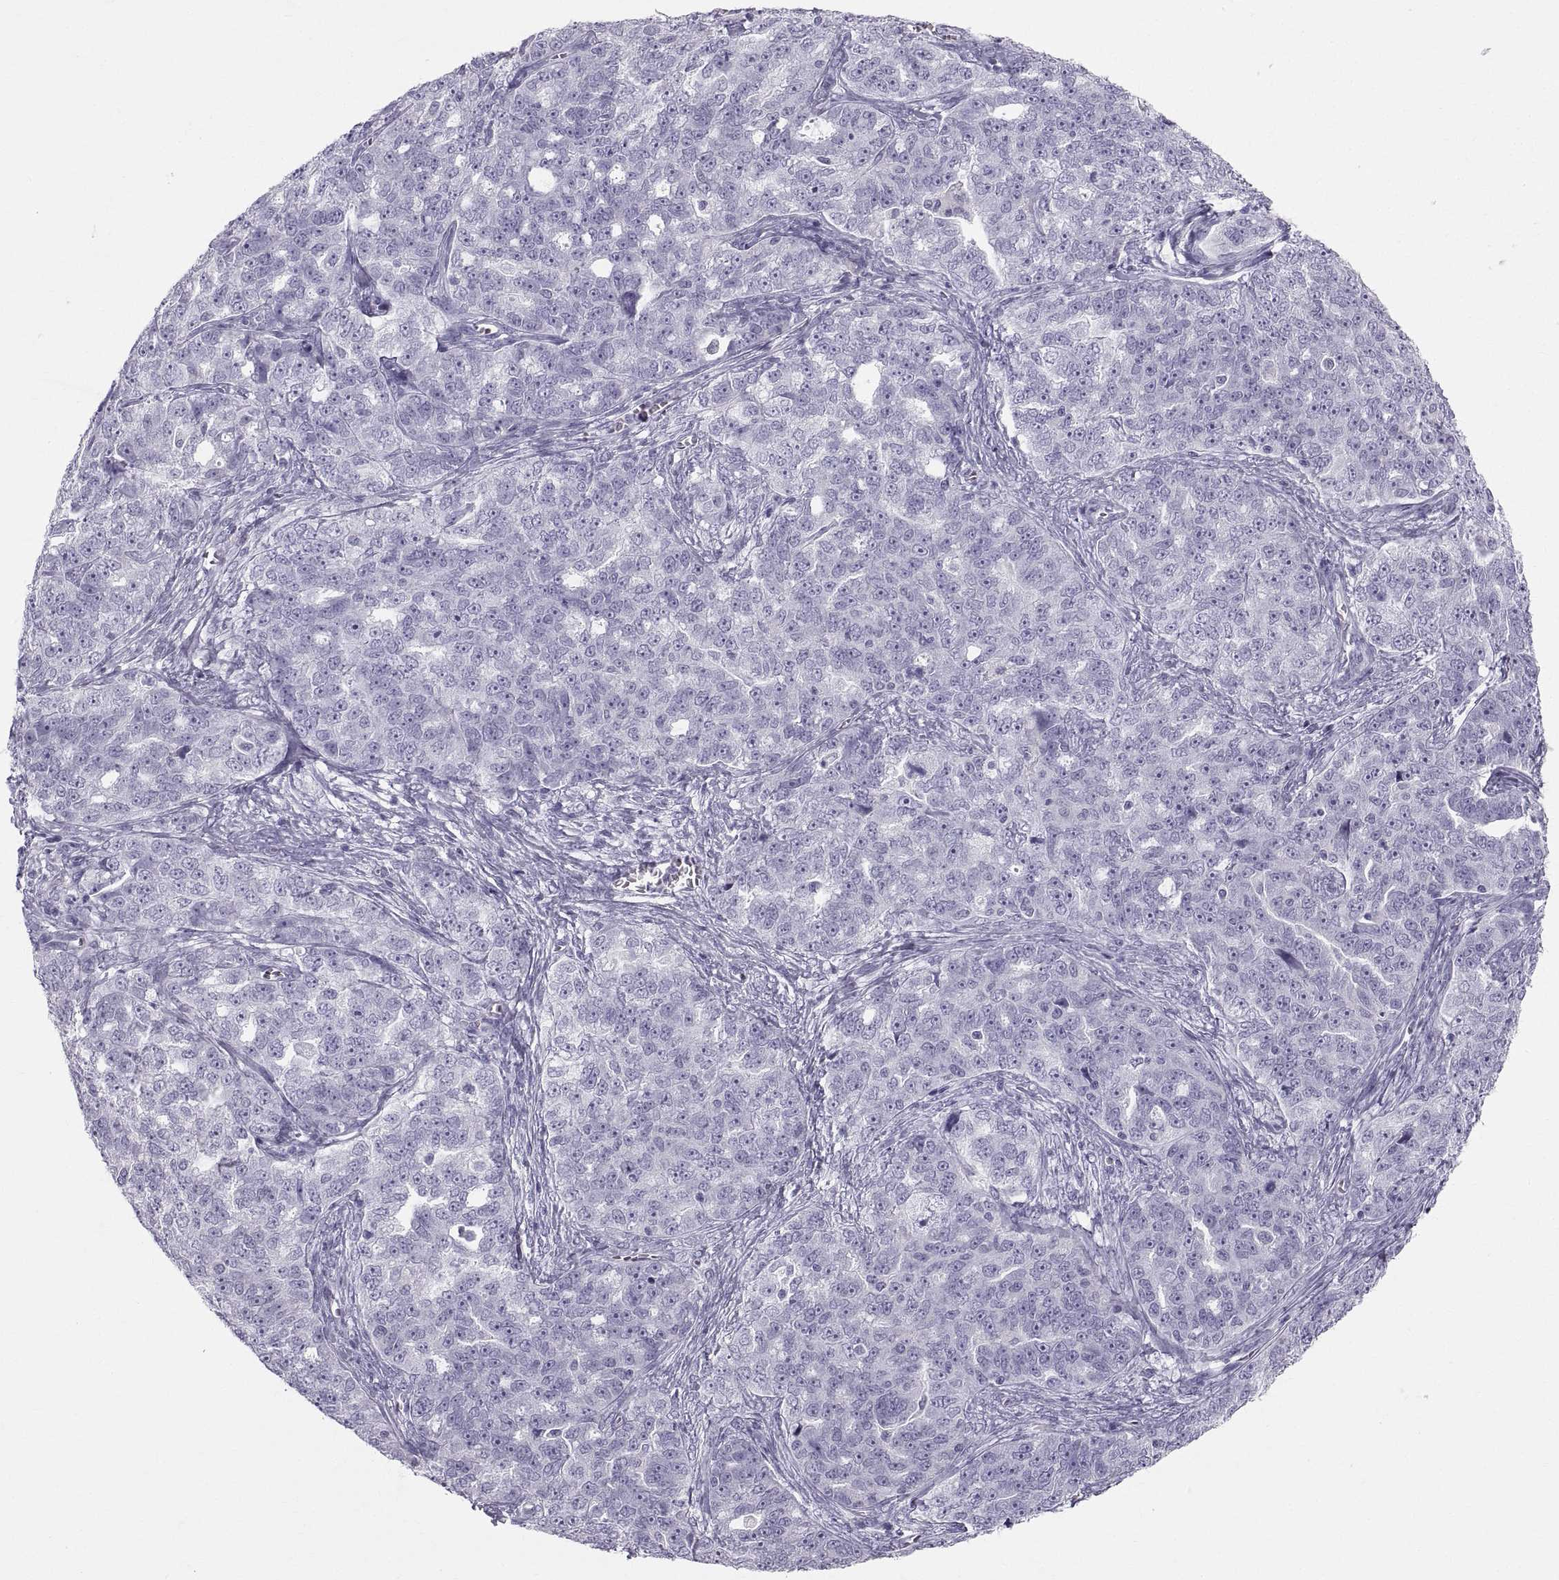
{"staining": {"intensity": "negative", "quantity": "none", "location": "none"}, "tissue": "ovarian cancer", "cell_type": "Tumor cells", "image_type": "cancer", "snomed": [{"axis": "morphology", "description": "Cystadenocarcinoma, serous, NOS"}, {"axis": "topography", "description": "Ovary"}], "caption": "This is an immunohistochemistry histopathology image of human serous cystadenocarcinoma (ovarian). There is no staining in tumor cells.", "gene": "SLC22A6", "patient": {"sex": "female", "age": 51}}